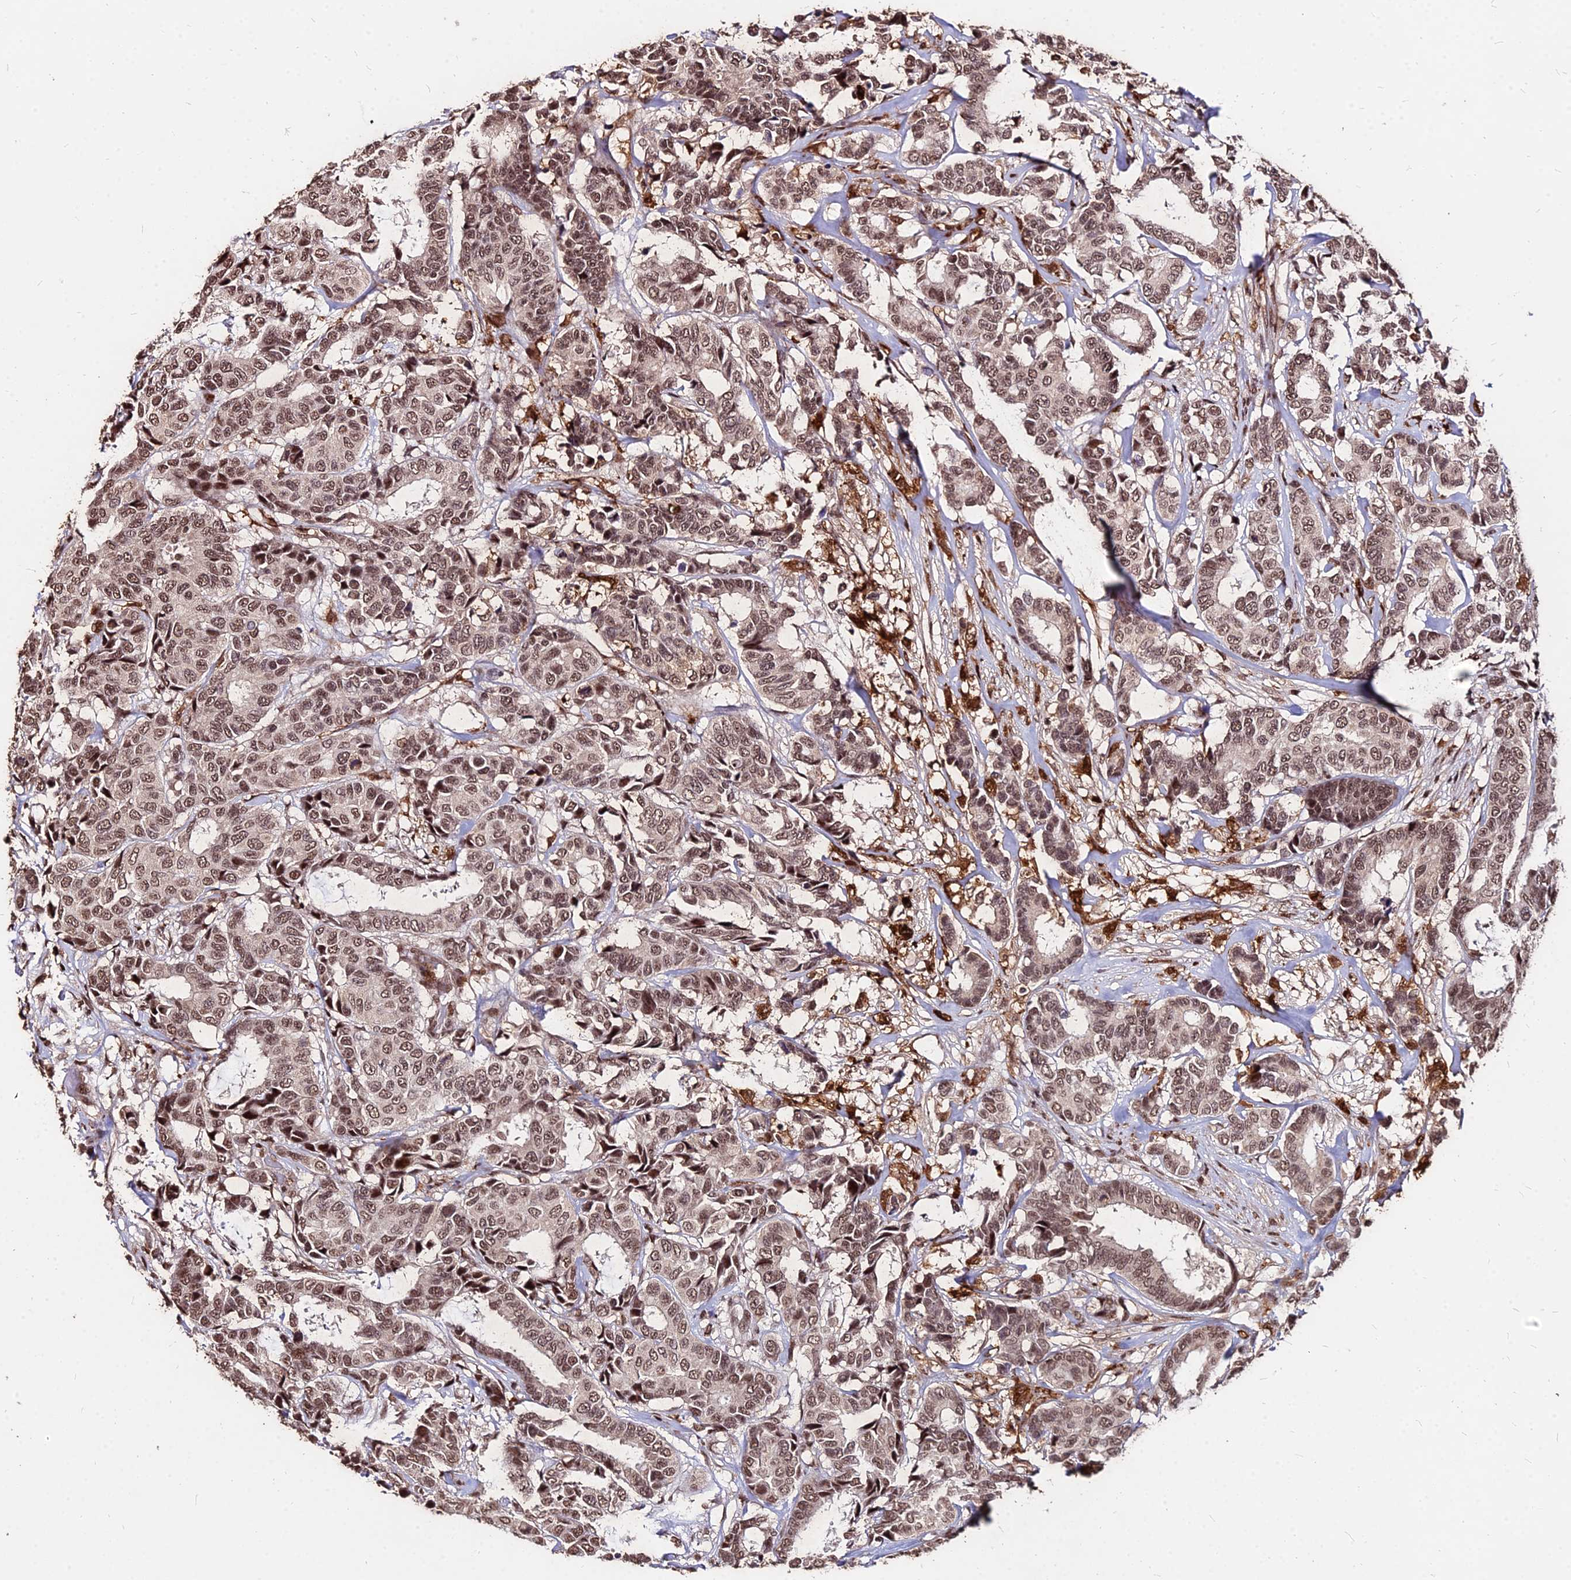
{"staining": {"intensity": "moderate", "quantity": ">75%", "location": "nuclear"}, "tissue": "breast cancer", "cell_type": "Tumor cells", "image_type": "cancer", "snomed": [{"axis": "morphology", "description": "Duct carcinoma"}, {"axis": "topography", "description": "Breast"}], "caption": "Immunohistochemistry (IHC) micrograph of human breast cancer (invasive ductal carcinoma) stained for a protein (brown), which exhibits medium levels of moderate nuclear positivity in about >75% of tumor cells.", "gene": "ZBED4", "patient": {"sex": "female", "age": 87}}